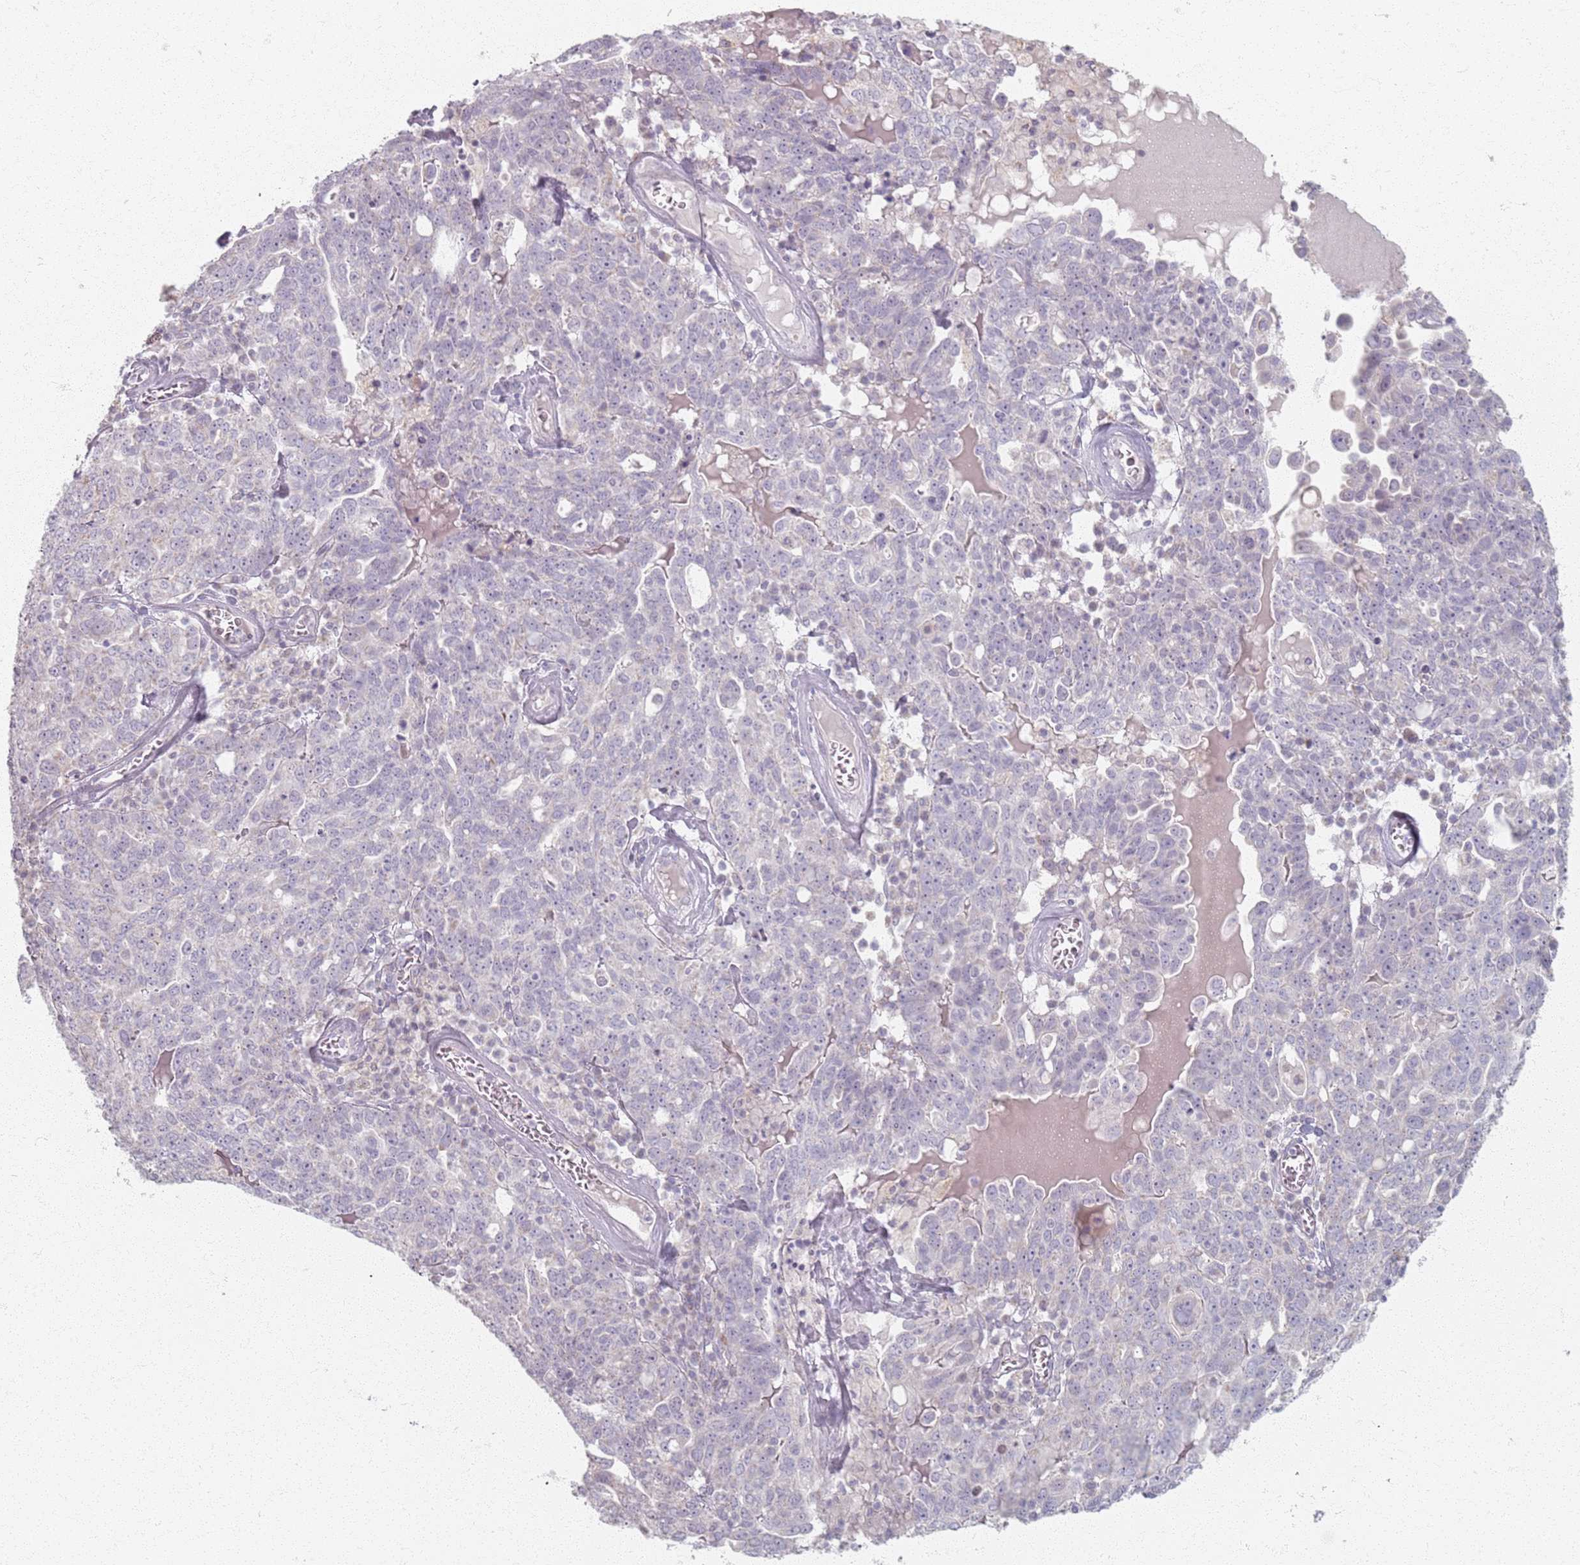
{"staining": {"intensity": "negative", "quantity": "none", "location": "none"}, "tissue": "ovarian cancer", "cell_type": "Tumor cells", "image_type": "cancer", "snomed": [{"axis": "morphology", "description": "Carcinoma, endometroid"}, {"axis": "topography", "description": "Ovary"}], "caption": "DAB (3,3'-diaminobenzidine) immunohistochemical staining of human ovarian cancer demonstrates no significant positivity in tumor cells.", "gene": "PKD2L2", "patient": {"sex": "female", "age": 62}}